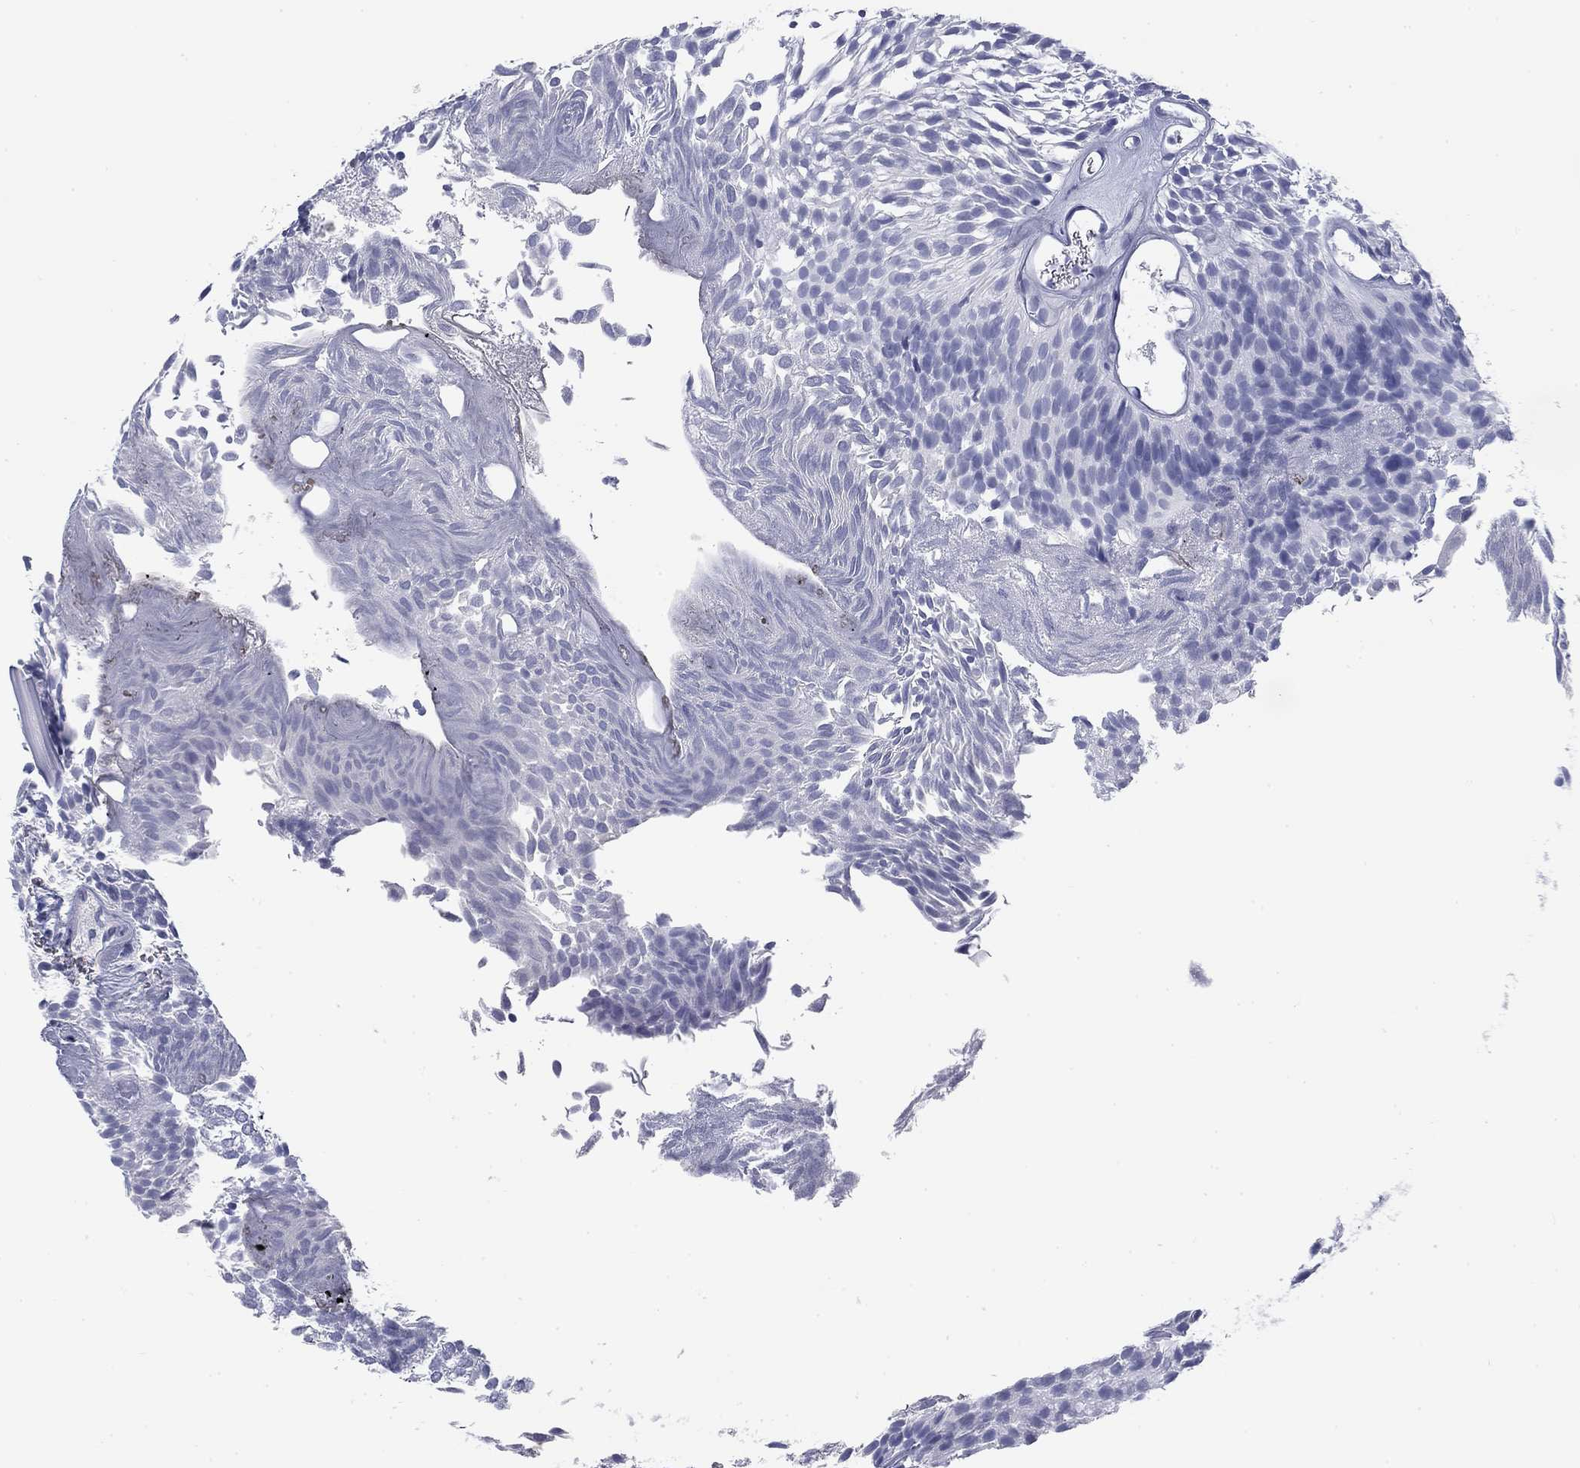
{"staining": {"intensity": "negative", "quantity": "none", "location": "none"}, "tissue": "urothelial cancer", "cell_type": "Tumor cells", "image_type": "cancer", "snomed": [{"axis": "morphology", "description": "Urothelial carcinoma, Low grade"}, {"axis": "topography", "description": "Urinary bladder"}], "caption": "IHC micrograph of neoplastic tissue: human low-grade urothelial carcinoma stained with DAB (3,3'-diaminobenzidine) shows no significant protein staining in tumor cells.", "gene": "CALB1", "patient": {"sex": "male", "age": 52}}